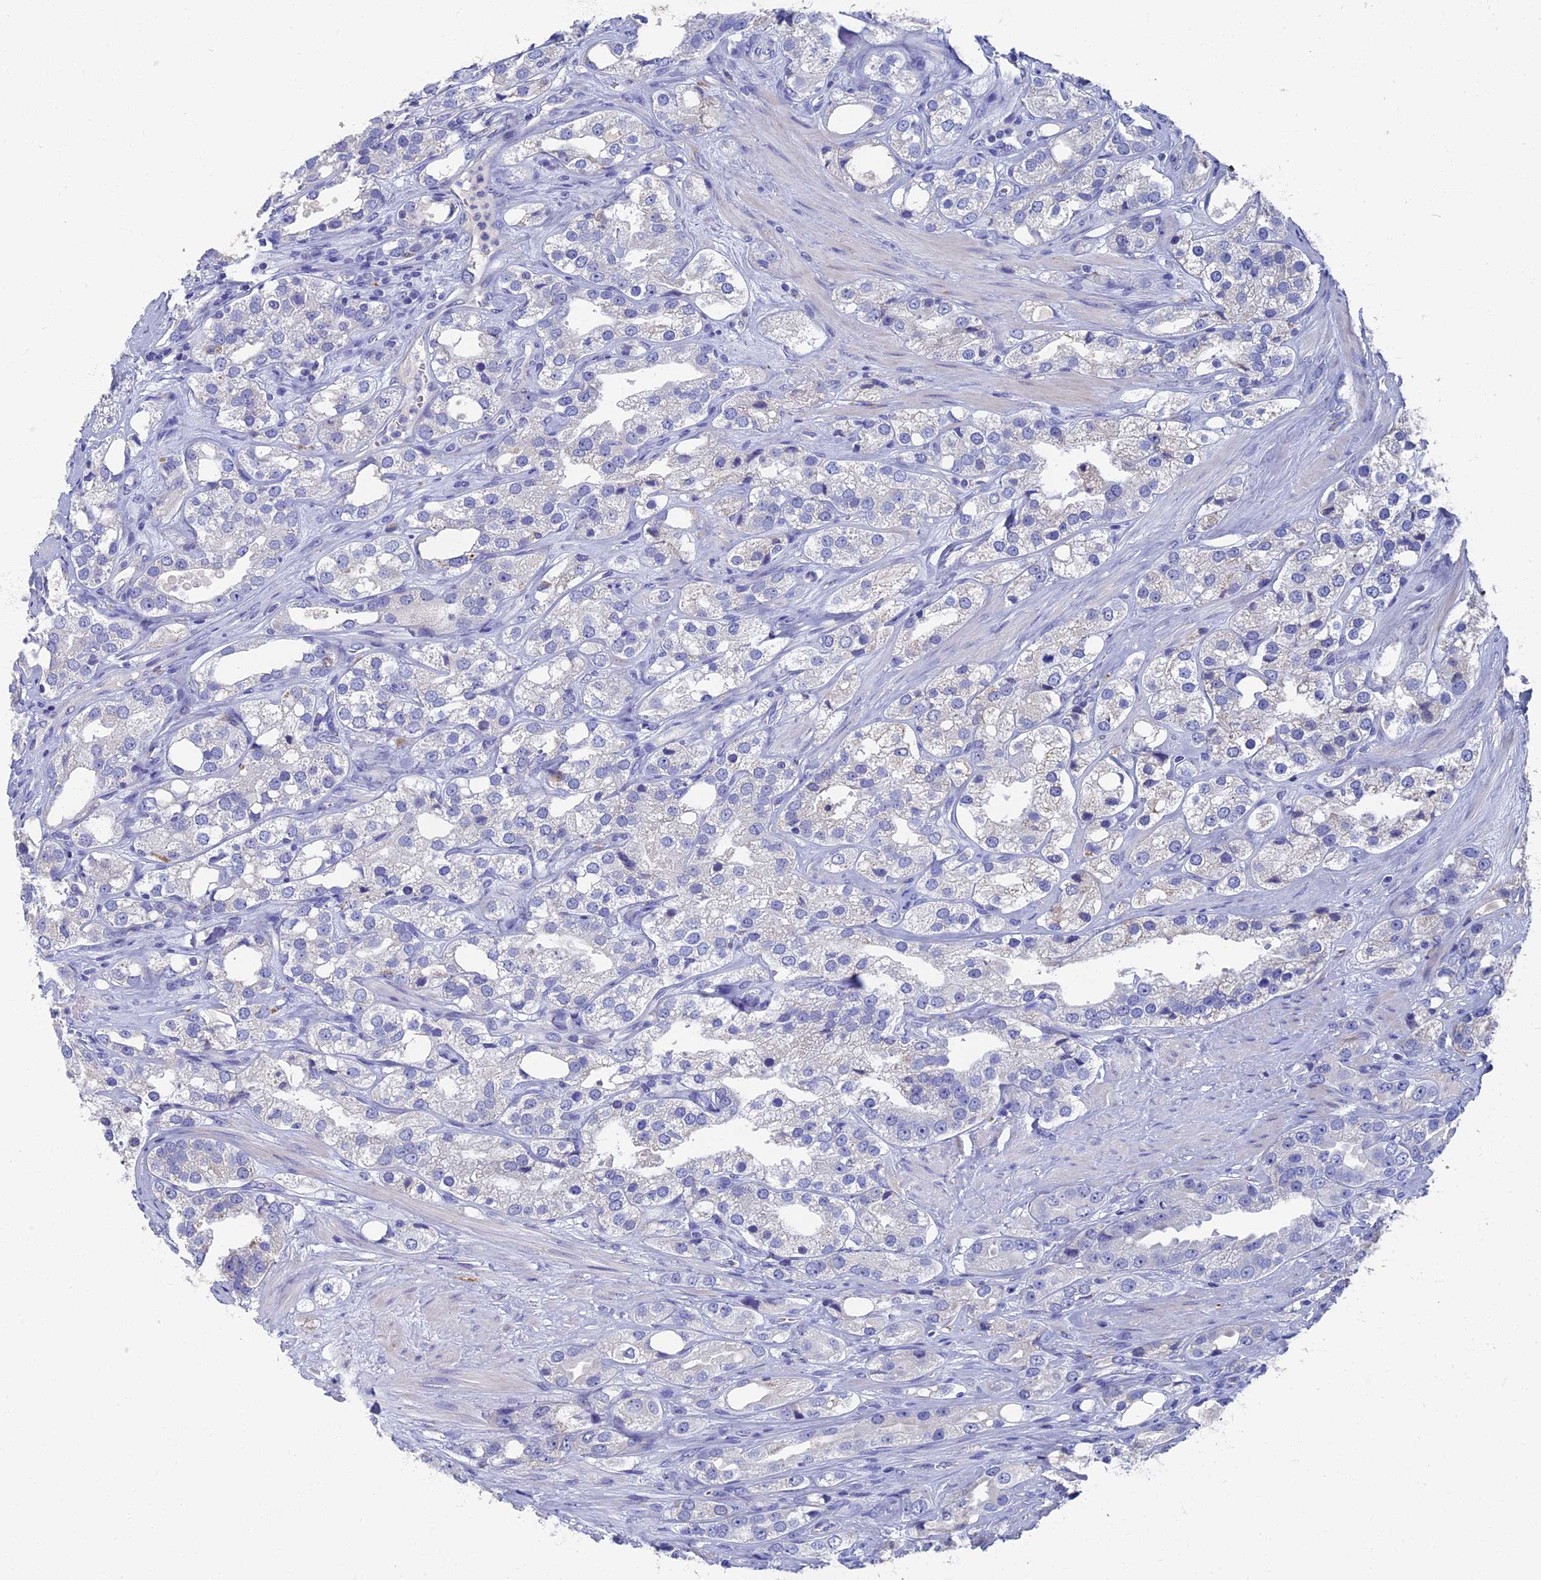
{"staining": {"intensity": "negative", "quantity": "none", "location": "none"}, "tissue": "prostate cancer", "cell_type": "Tumor cells", "image_type": "cancer", "snomed": [{"axis": "morphology", "description": "Adenocarcinoma, NOS"}, {"axis": "topography", "description": "Prostate"}], "caption": "Immunohistochemistry (IHC) of human adenocarcinoma (prostate) exhibits no staining in tumor cells. Nuclei are stained in blue.", "gene": "OAT", "patient": {"sex": "male", "age": 79}}